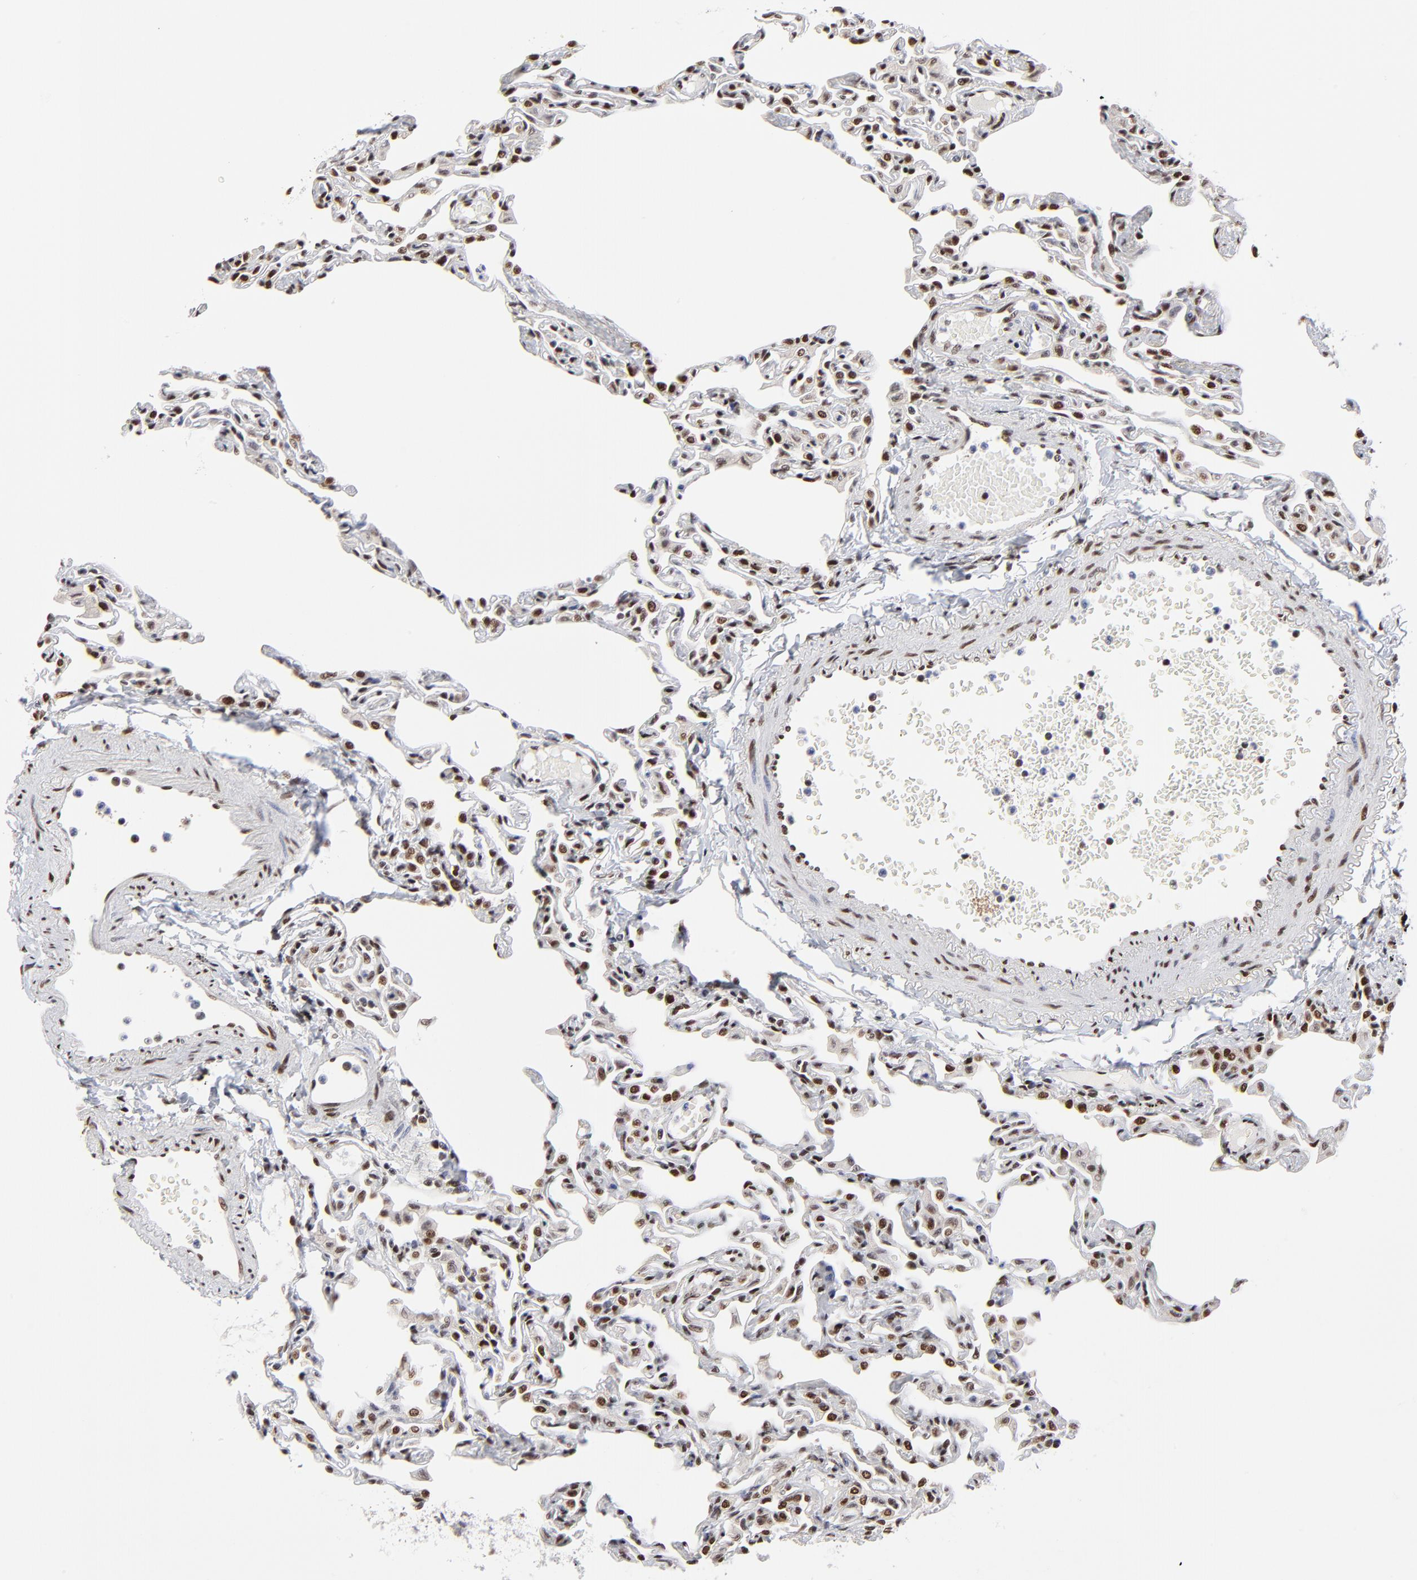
{"staining": {"intensity": "strong", "quantity": ">75%", "location": "nuclear"}, "tissue": "lung", "cell_type": "Alveolar cells", "image_type": "normal", "snomed": [{"axis": "morphology", "description": "Normal tissue, NOS"}, {"axis": "topography", "description": "Lung"}], "caption": "A brown stain shows strong nuclear staining of a protein in alveolar cells of benign lung. The staining is performed using DAB brown chromogen to label protein expression. The nuclei are counter-stained blue using hematoxylin.", "gene": "ZMYM3", "patient": {"sex": "female", "age": 49}}